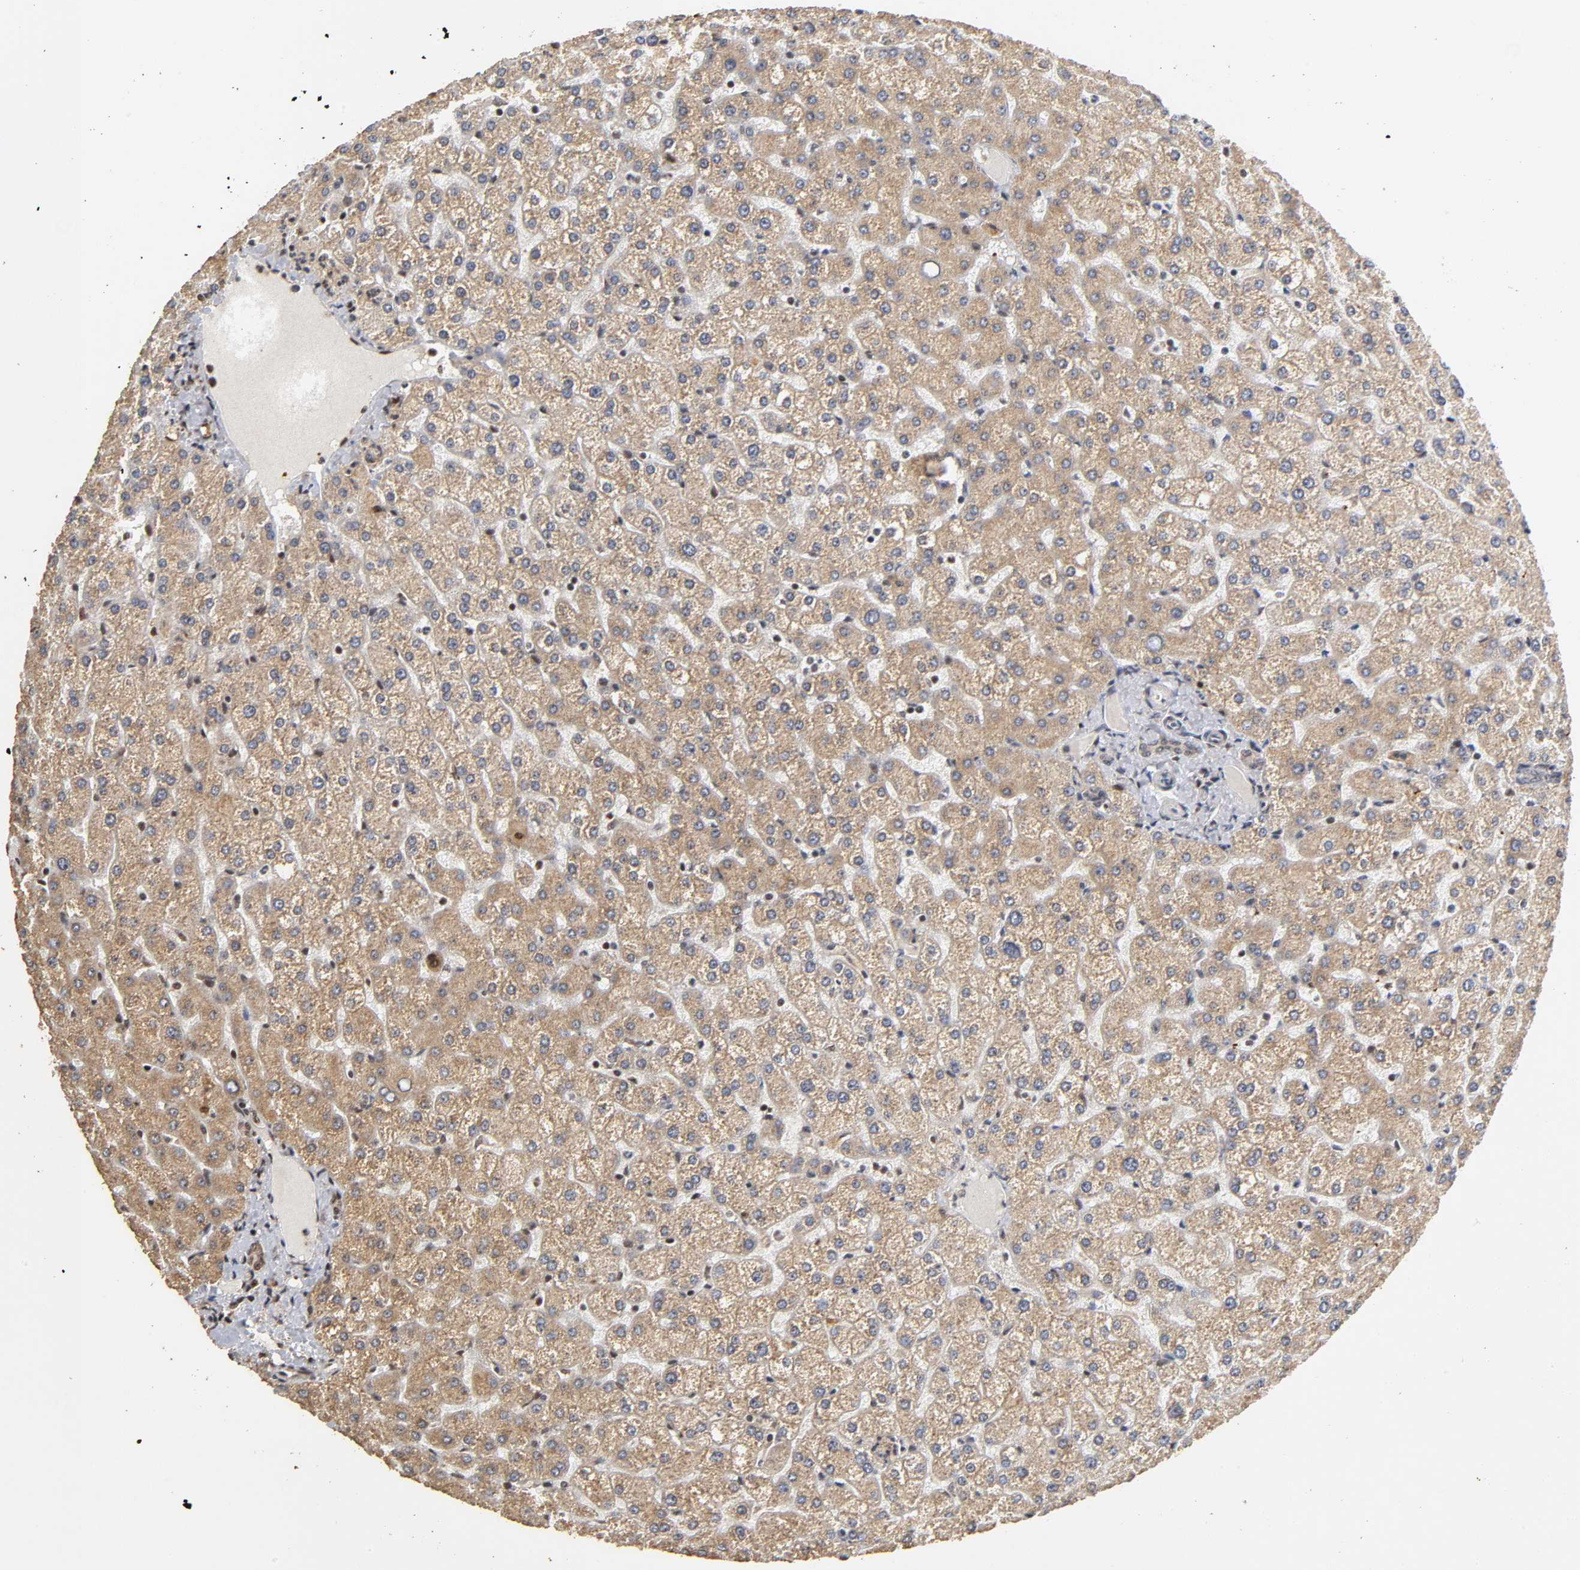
{"staining": {"intensity": "moderate", "quantity": ">75%", "location": "cytoplasmic/membranous"}, "tissue": "liver", "cell_type": "Cholangiocytes", "image_type": "normal", "snomed": [{"axis": "morphology", "description": "Normal tissue, NOS"}, {"axis": "topography", "description": "Liver"}], "caption": "Immunohistochemical staining of normal human liver demonstrates moderate cytoplasmic/membranous protein staining in about >75% of cholangiocytes.", "gene": "RNF122", "patient": {"sex": "female", "age": 32}}